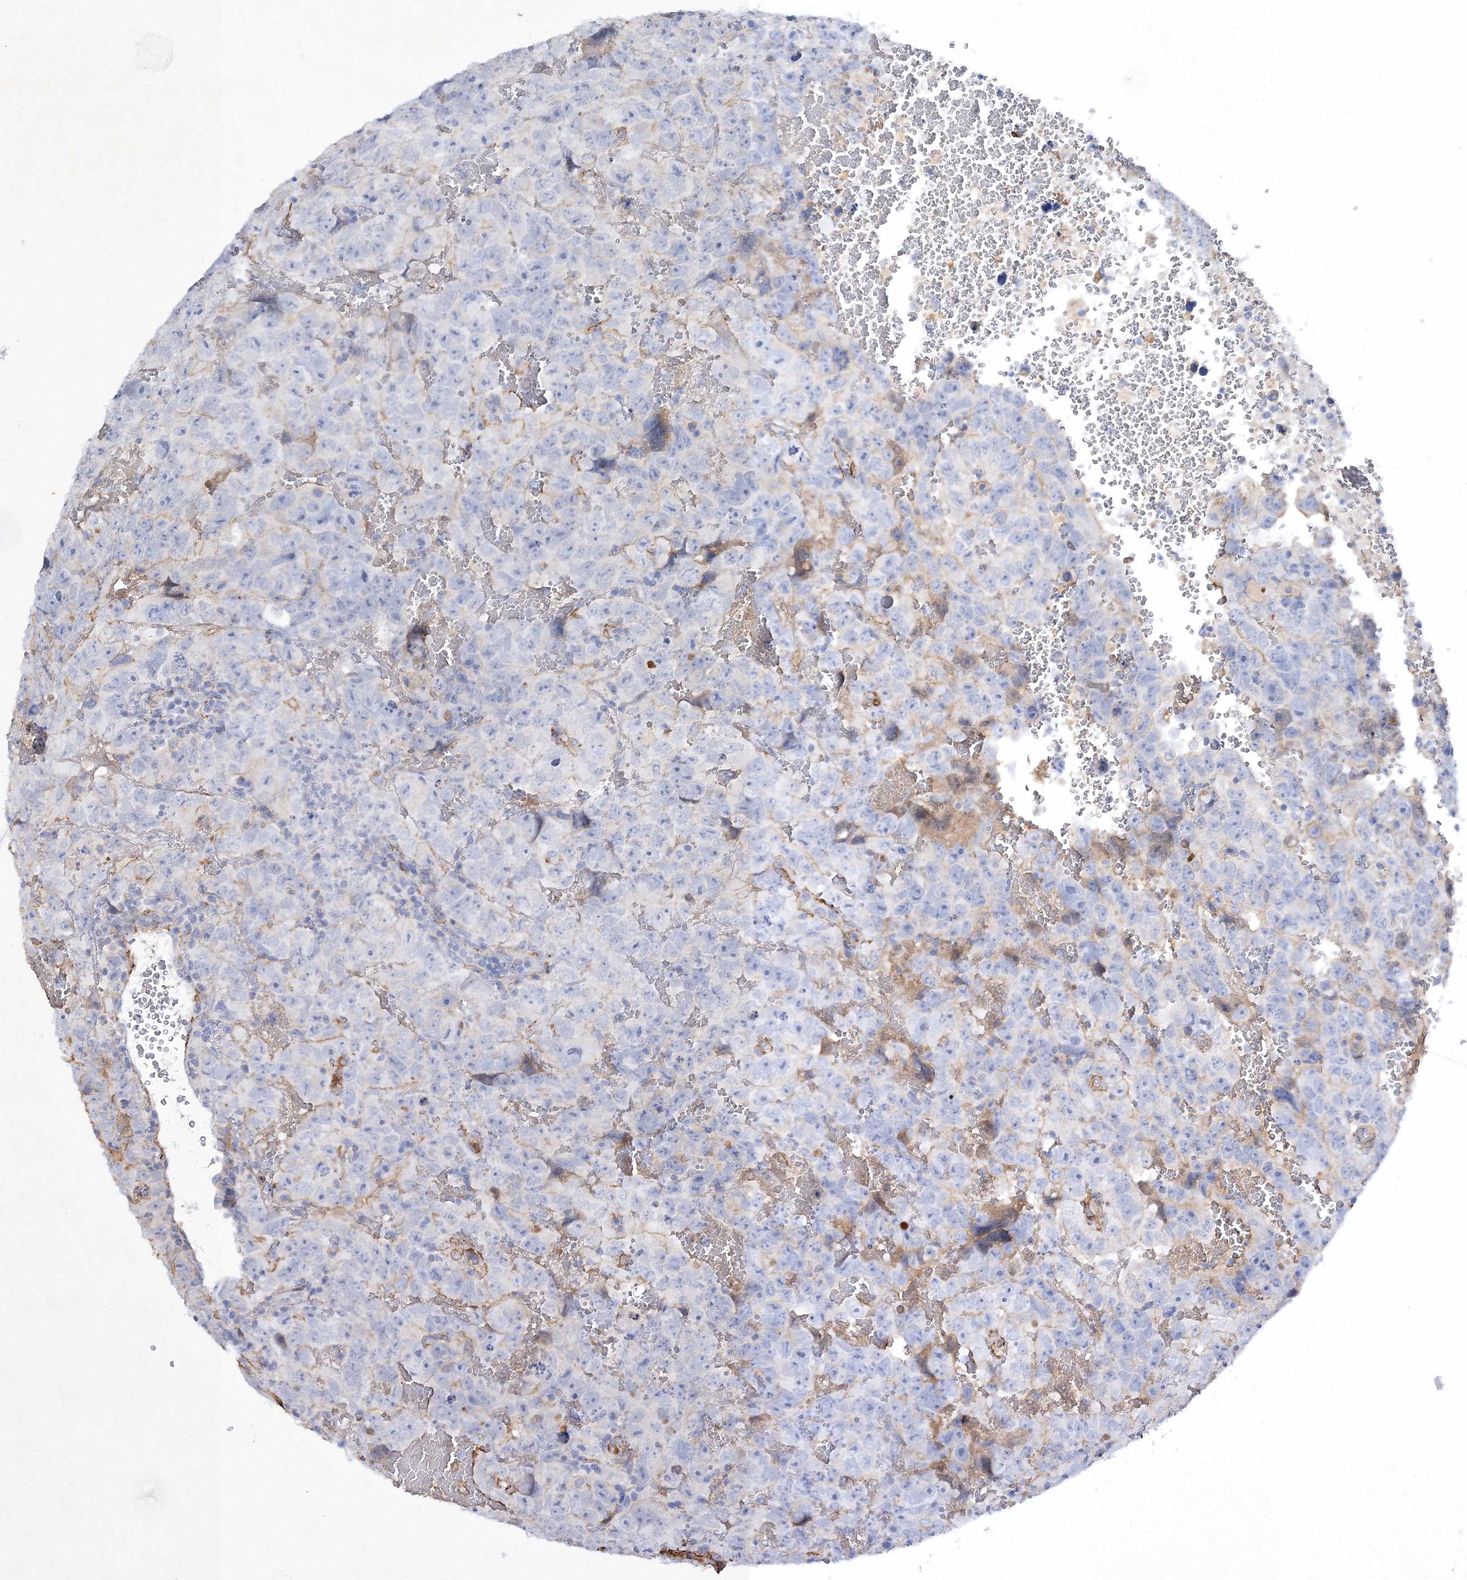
{"staining": {"intensity": "negative", "quantity": "none", "location": "none"}, "tissue": "testis cancer", "cell_type": "Tumor cells", "image_type": "cancer", "snomed": [{"axis": "morphology", "description": "Carcinoma, Embryonal, NOS"}, {"axis": "topography", "description": "Testis"}], "caption": "A histopathology image of human testis cancer is negative for staining in tumor cells.", "gene": "RTN2", "patient": {"sex": "male", "age": 45}}